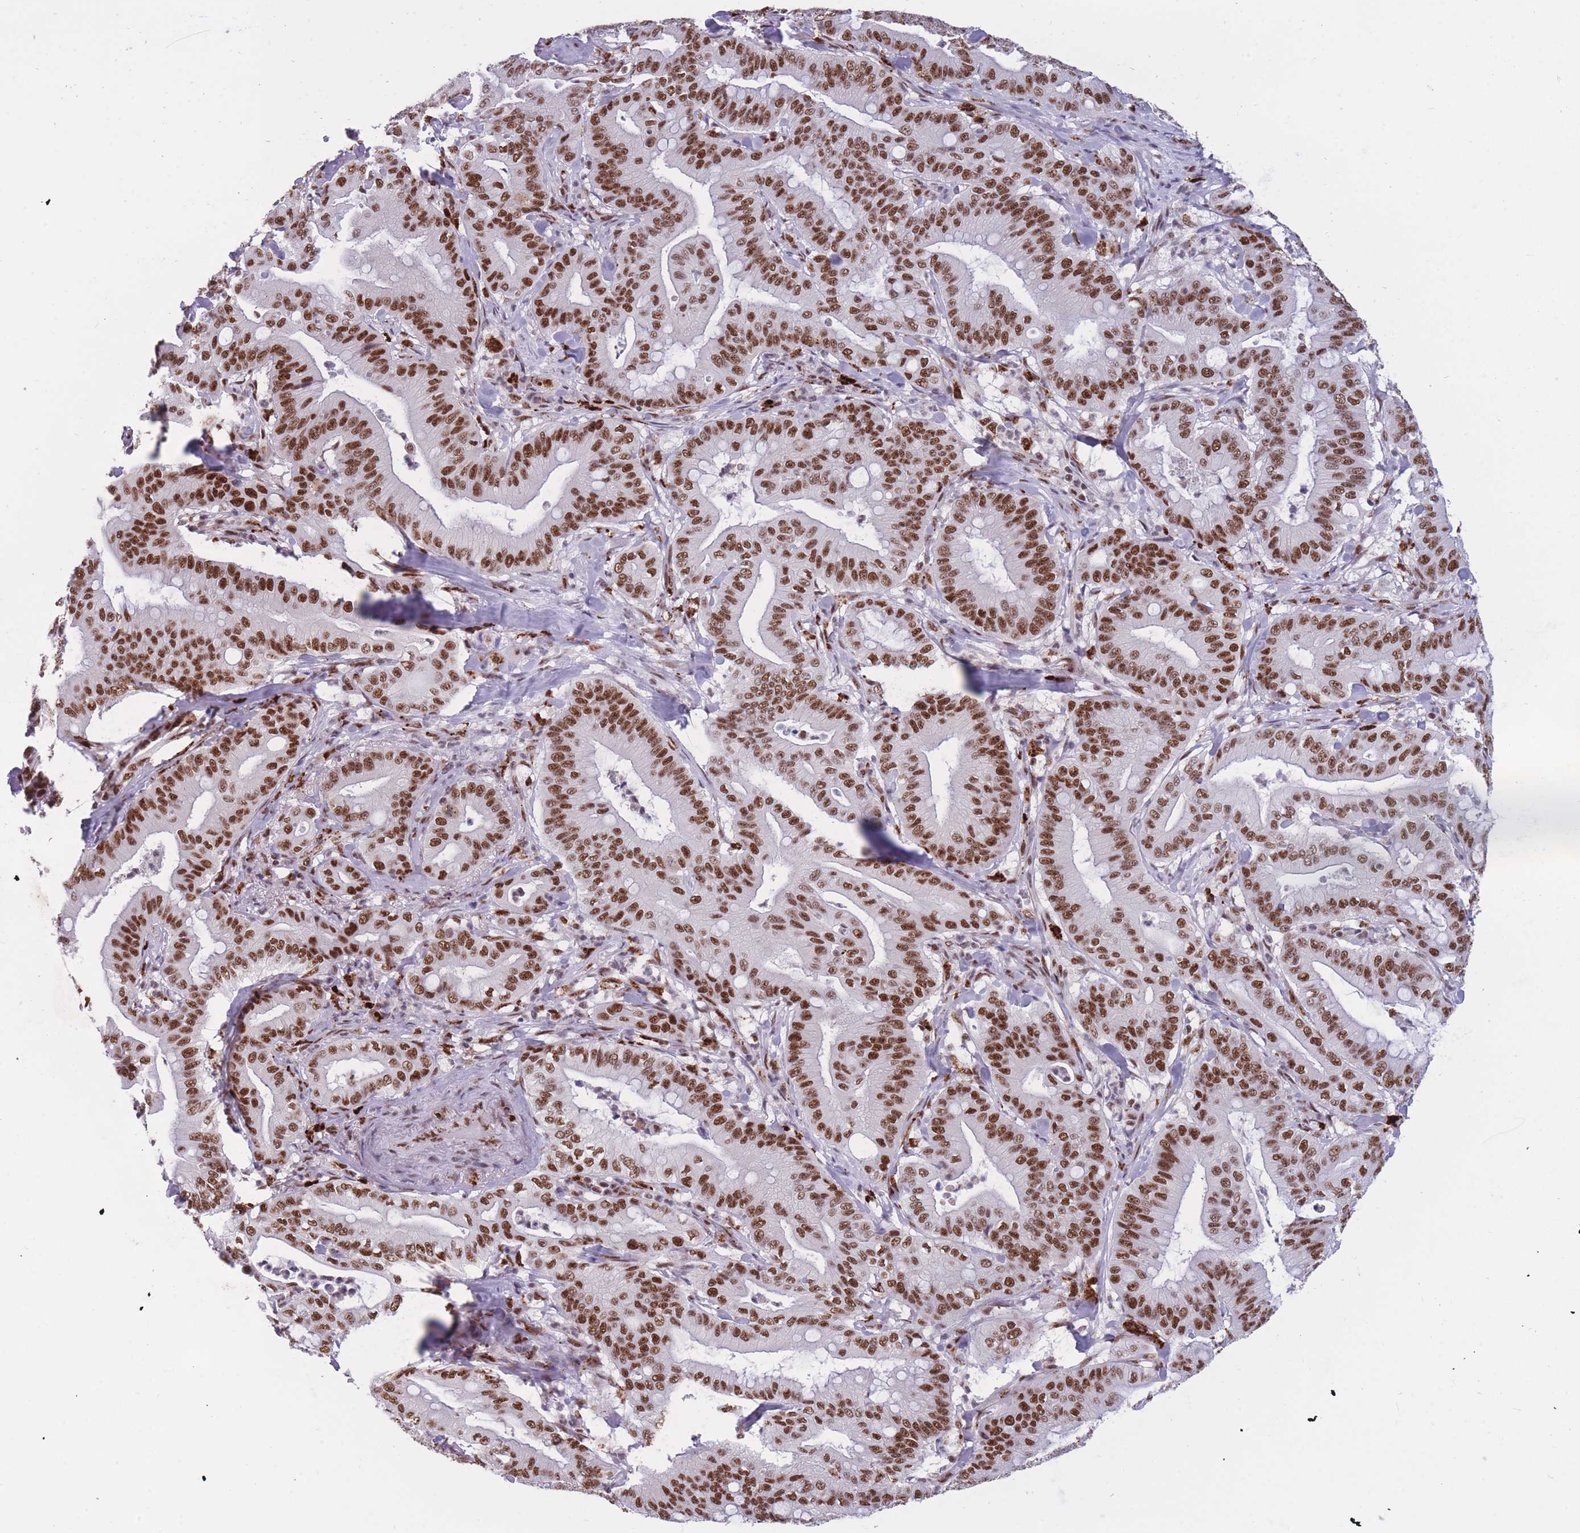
{"staining": {"intensity": "moderate", "quantity": ">75%", "location": "nuclear"}, "tissue": "pancreatic cancer", "cell_type": "Tumor cells", "image_type": "cancer", "snomed": [{"axis": "morphology", "description": "Adenocarcinoma, NOS"}, {"axis": "topography", "description": "Pancreas"}], "caption": "Adenocarcinoma (pancreatic) stained with a brown dye exhibits moderate nuclear positive staining in about >75% of tumor cells.", "gene": "PRPF19", "patient": {"sex": "male", "age": 71}}